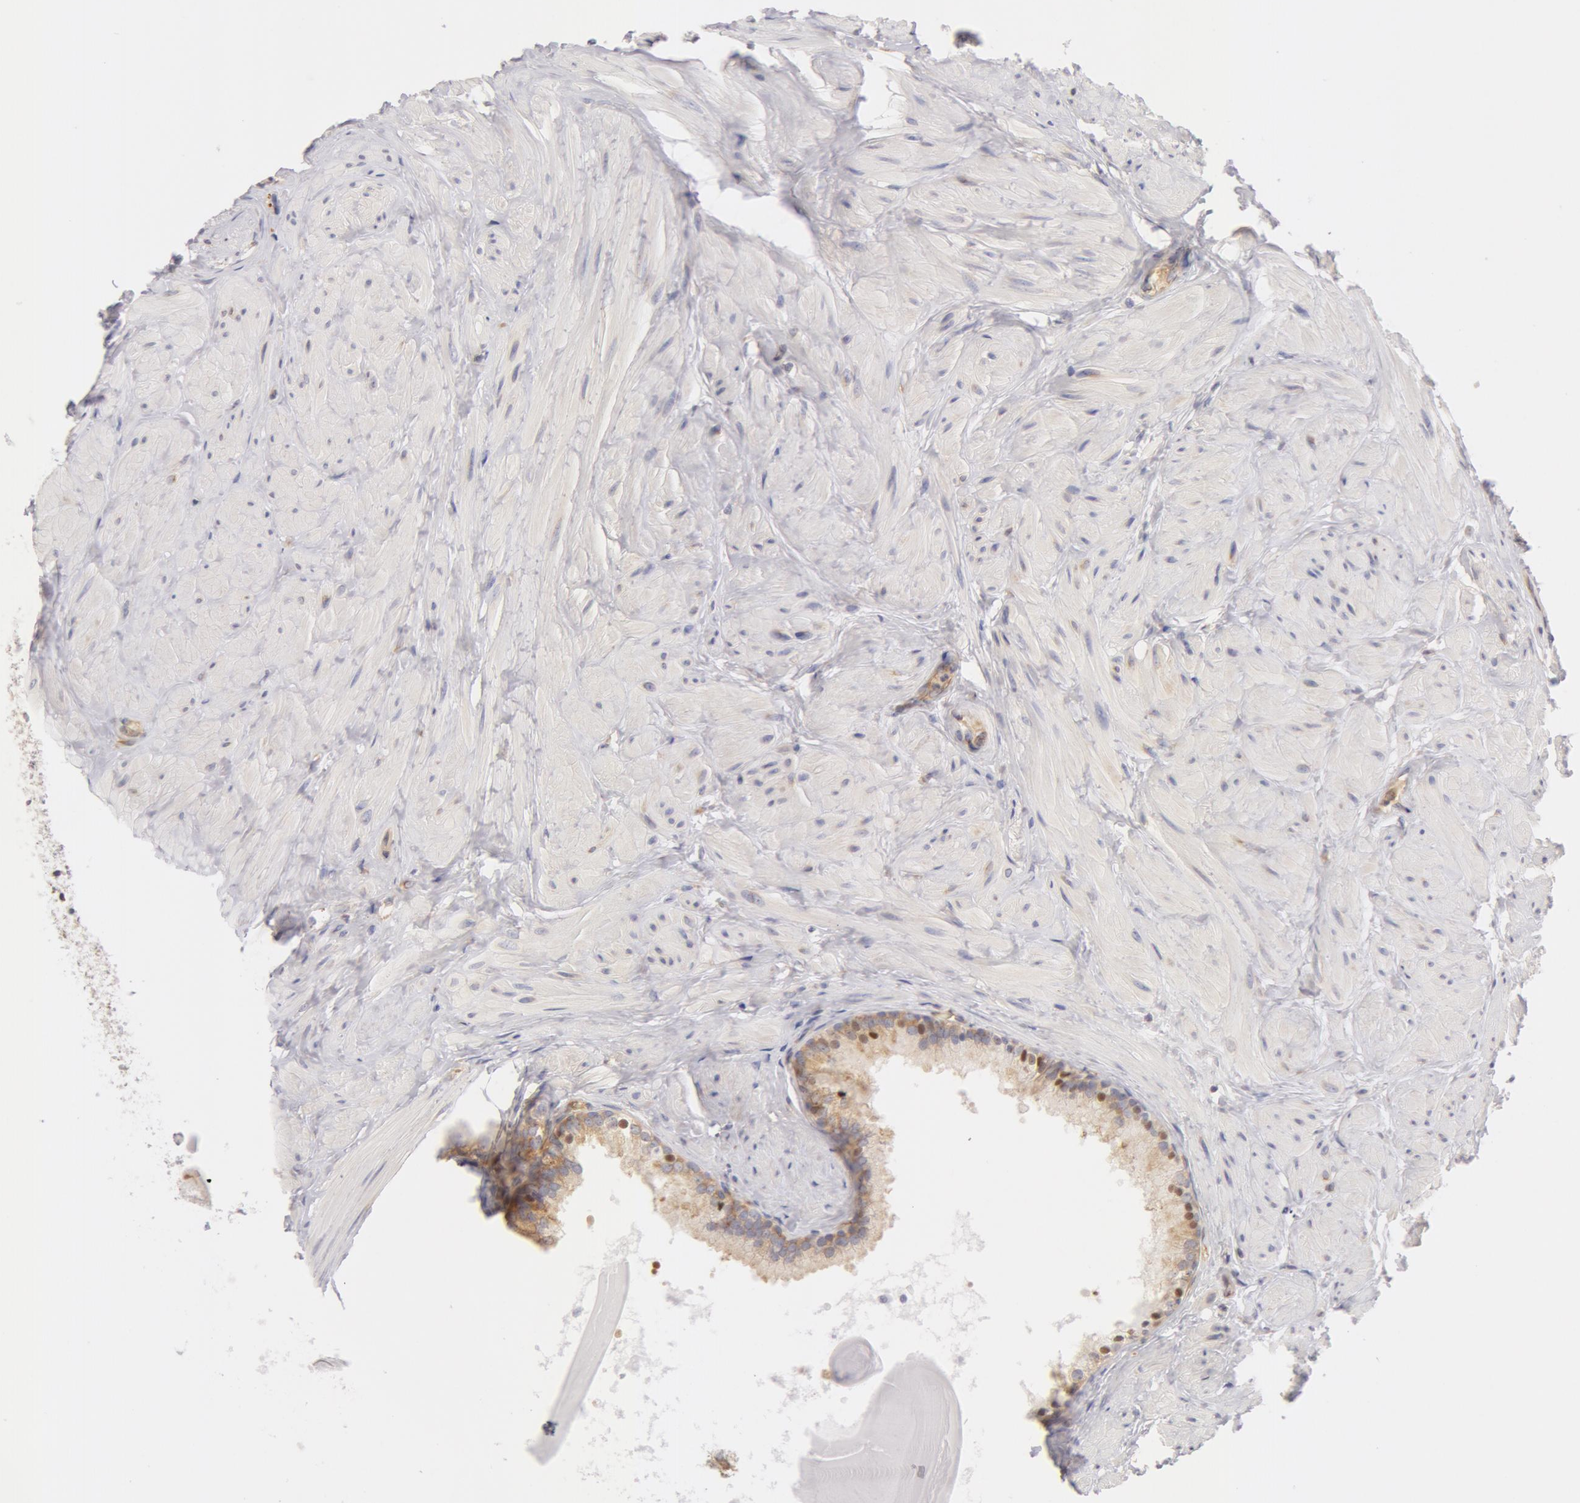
{"staining": {"intensity": "negative", "quantity": "none", "location": "none"}, "tissue": "prostate", "cell_type": "Glandular cells", "image_type": "normal", "snomed": [{"axis": "morphology", "description": "Normal tissue, NOS"}, {"axis": "topography", "description": "Prostate"}], "caption": "High power microscopy micrograph of an IHC micrograph of normal prostate, revealing no significant expression in glandular cells.", "gene": "DDX3X", "patient": {"sex": "male", "age": 65}}